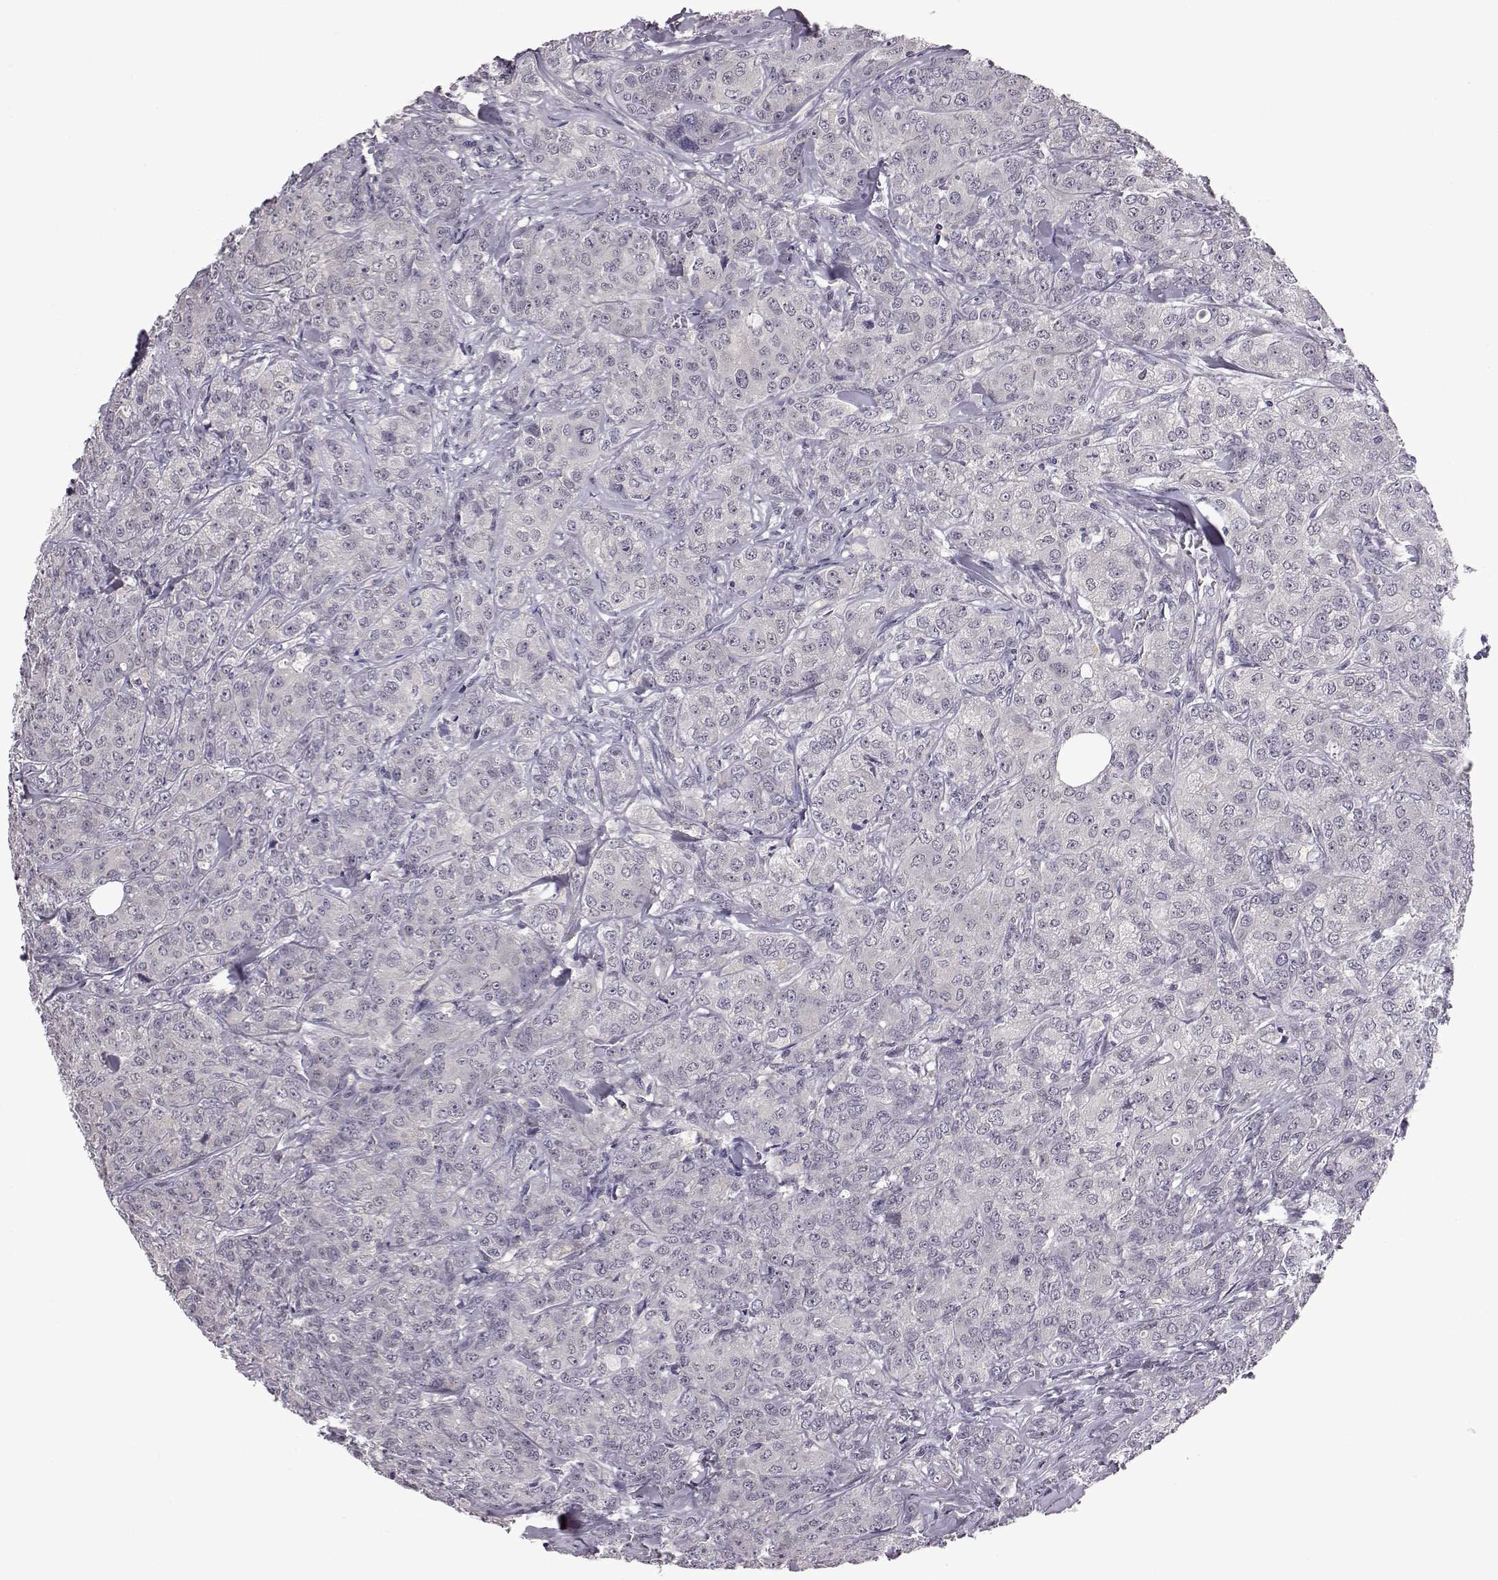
{"staining": {"intensity": "negative", "quantity": "none", "location": "none"}, "tissue": "breast cancer", "cell_type": "Tumor cells", "image_type": "cancer", "snomed": [{"axis": "morphology", "description": "Duct carcinoma"}, {"axis": "topography", "description": "Breast"}], "caption": "Tumor cells show no significant protein staining in breast cancer (intraductal carcinoma).", "gene": "C10orf62", "patient": {"sex": "female", "age": 43}}